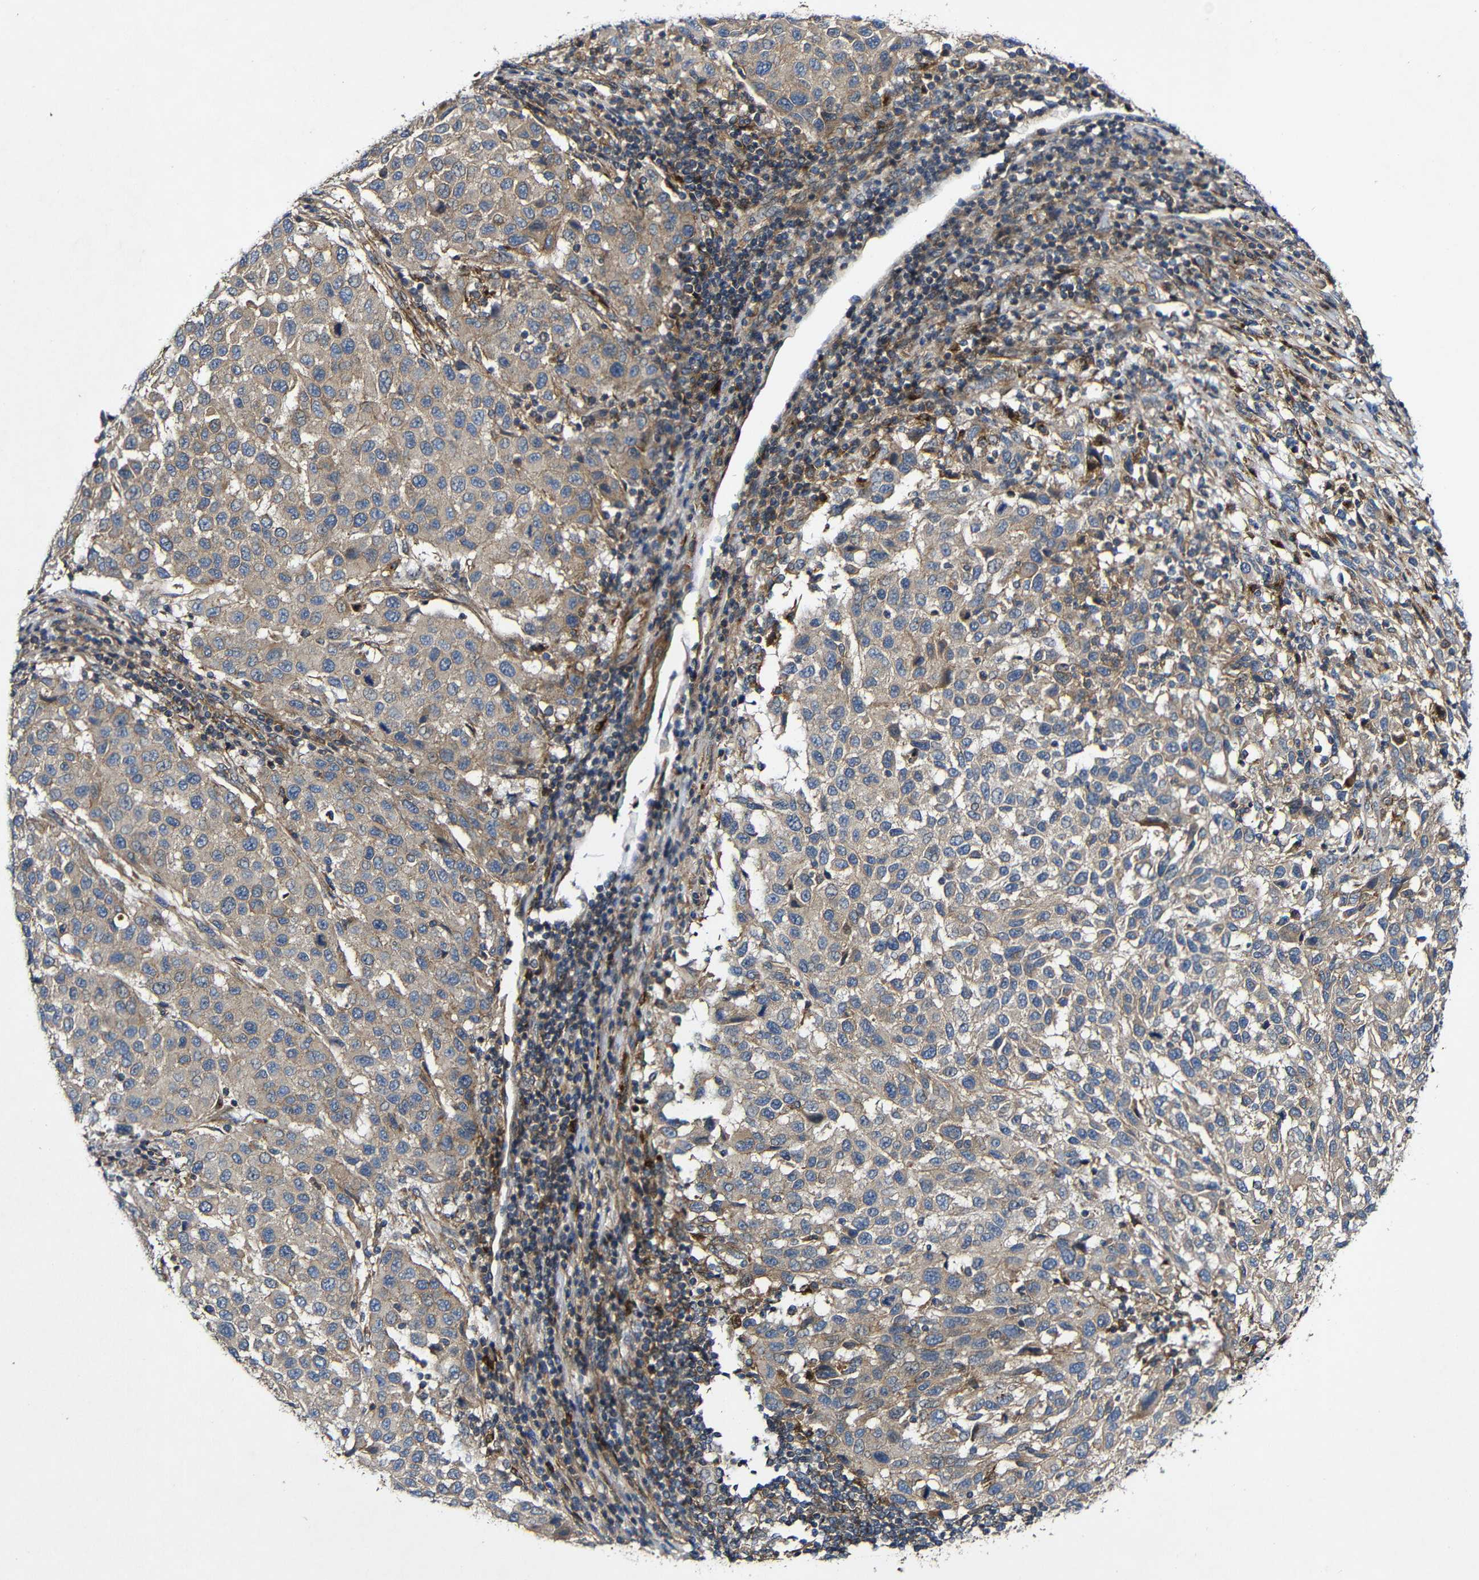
{"staining": {"intensity": "weak", "quantity": "25%-75%", "location": "cytoplasmic/membranous"}, "tissue": "melanoma", "cell_type": "Tumor cells", "image_type": "cancer", "snomed": [{"axis": "morphology", "description": "Malignant melanoma, Metastatic site"}, {"axis": "topography", "description": "Lymph node"}], "caption": "Malignant melanoma (metastatic site) was stained to show a protein in brown. There is low levels of weak cytoplasmic/membranous positivity in approximately 25%-75% of tumor cells. The staining was performed using DAB to visualize the protein expression in brown, while the nuclei were stained in blue with hematoxylin (Magnification: 20x).", "gene": "GSDME", "patient": {"sex": "male", "age": 61}}